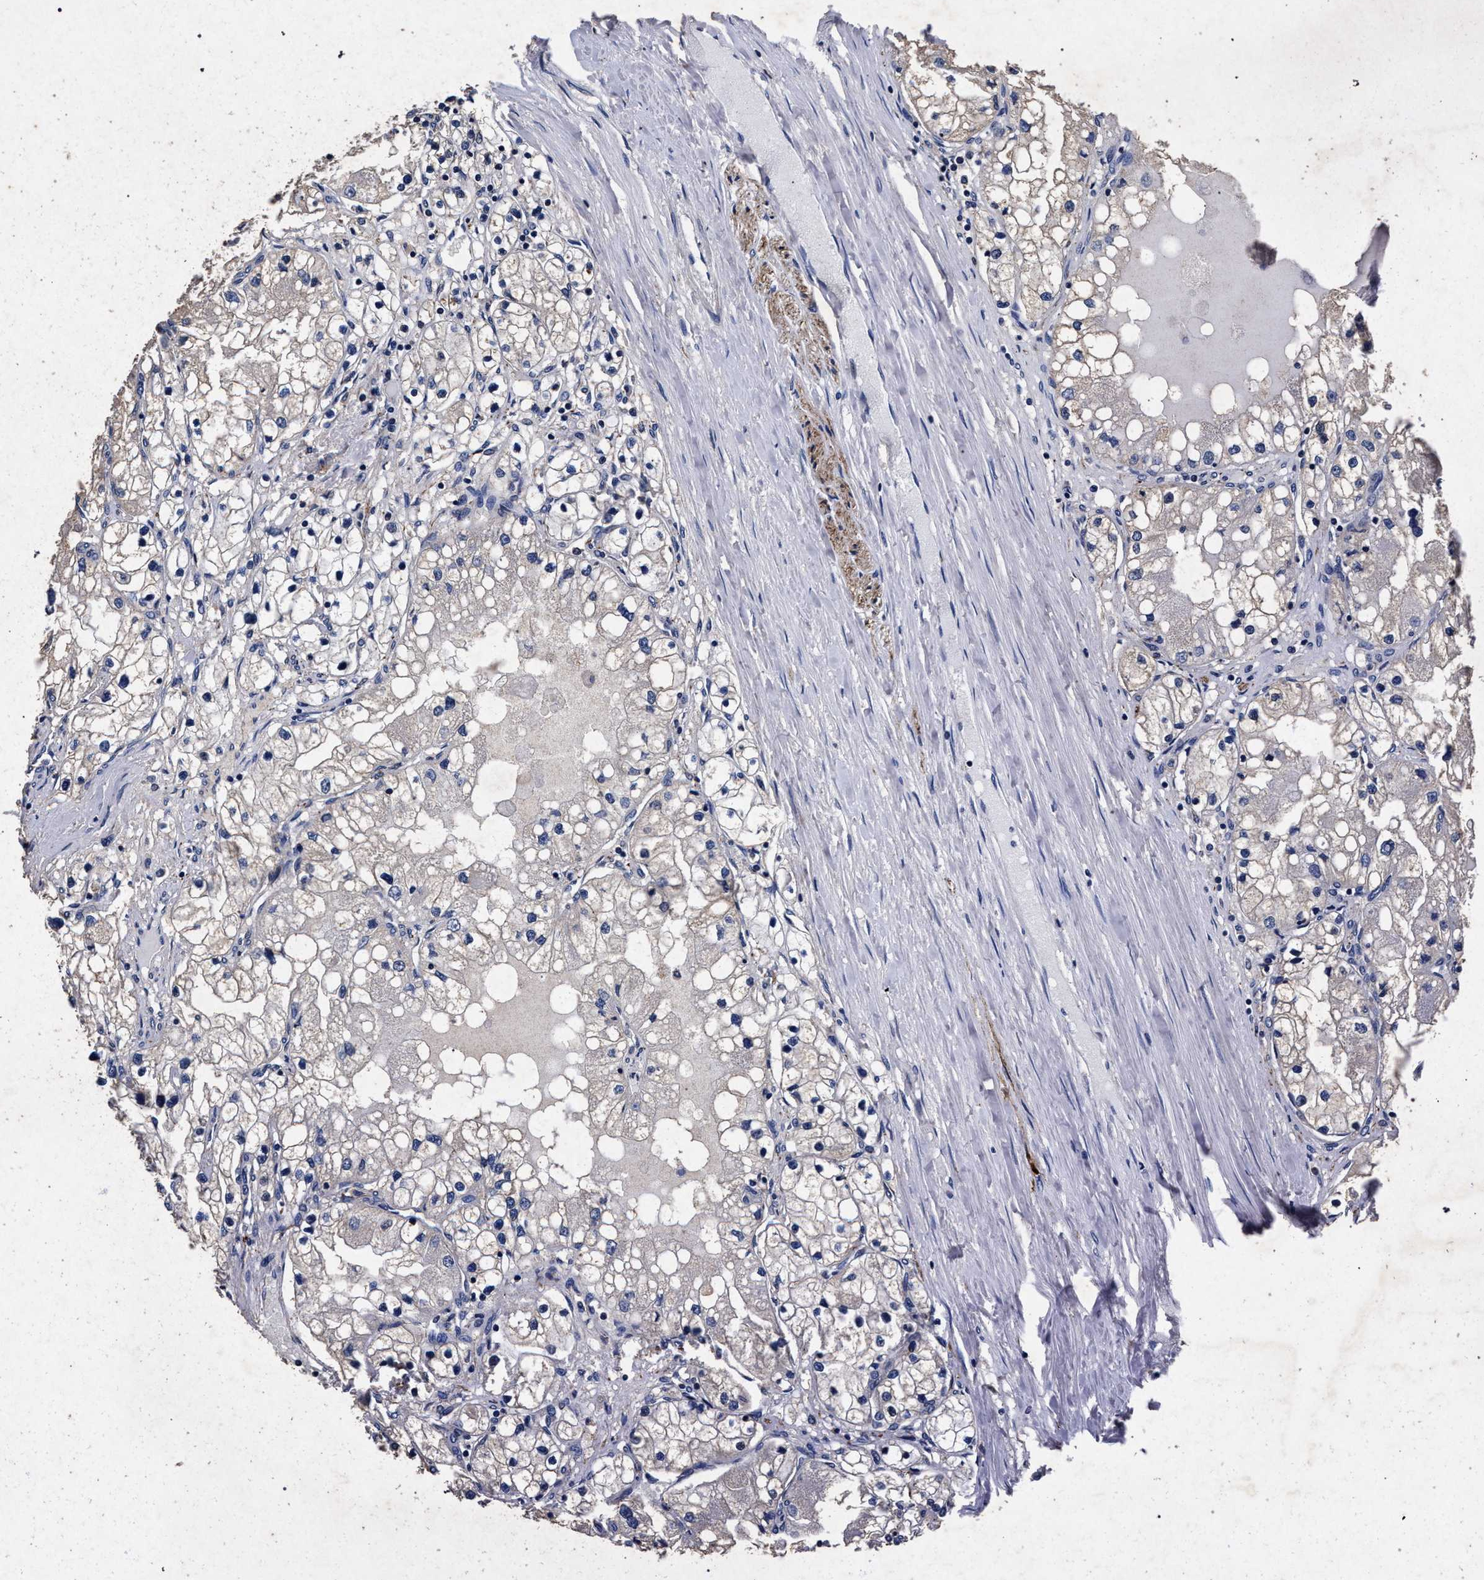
{"staining": {"intensity": "negative", "quantity": "none", "location": "none"}, "tissue": "renal cancer", "cell_type": "Tumor cells", "image_type": "cancer", "snomed": [{"axis": "morphology", "description": "Adenocarcinoma, NOS"}, {"axis": "topography", "description": "Kidney"}], "caption": "This is an IHC histopathology image of adenocarcinoma (renal). There is no staining in tumor cells.", "gene": "ATP1A2", "patient": {"sex": "male", "age": 68}}